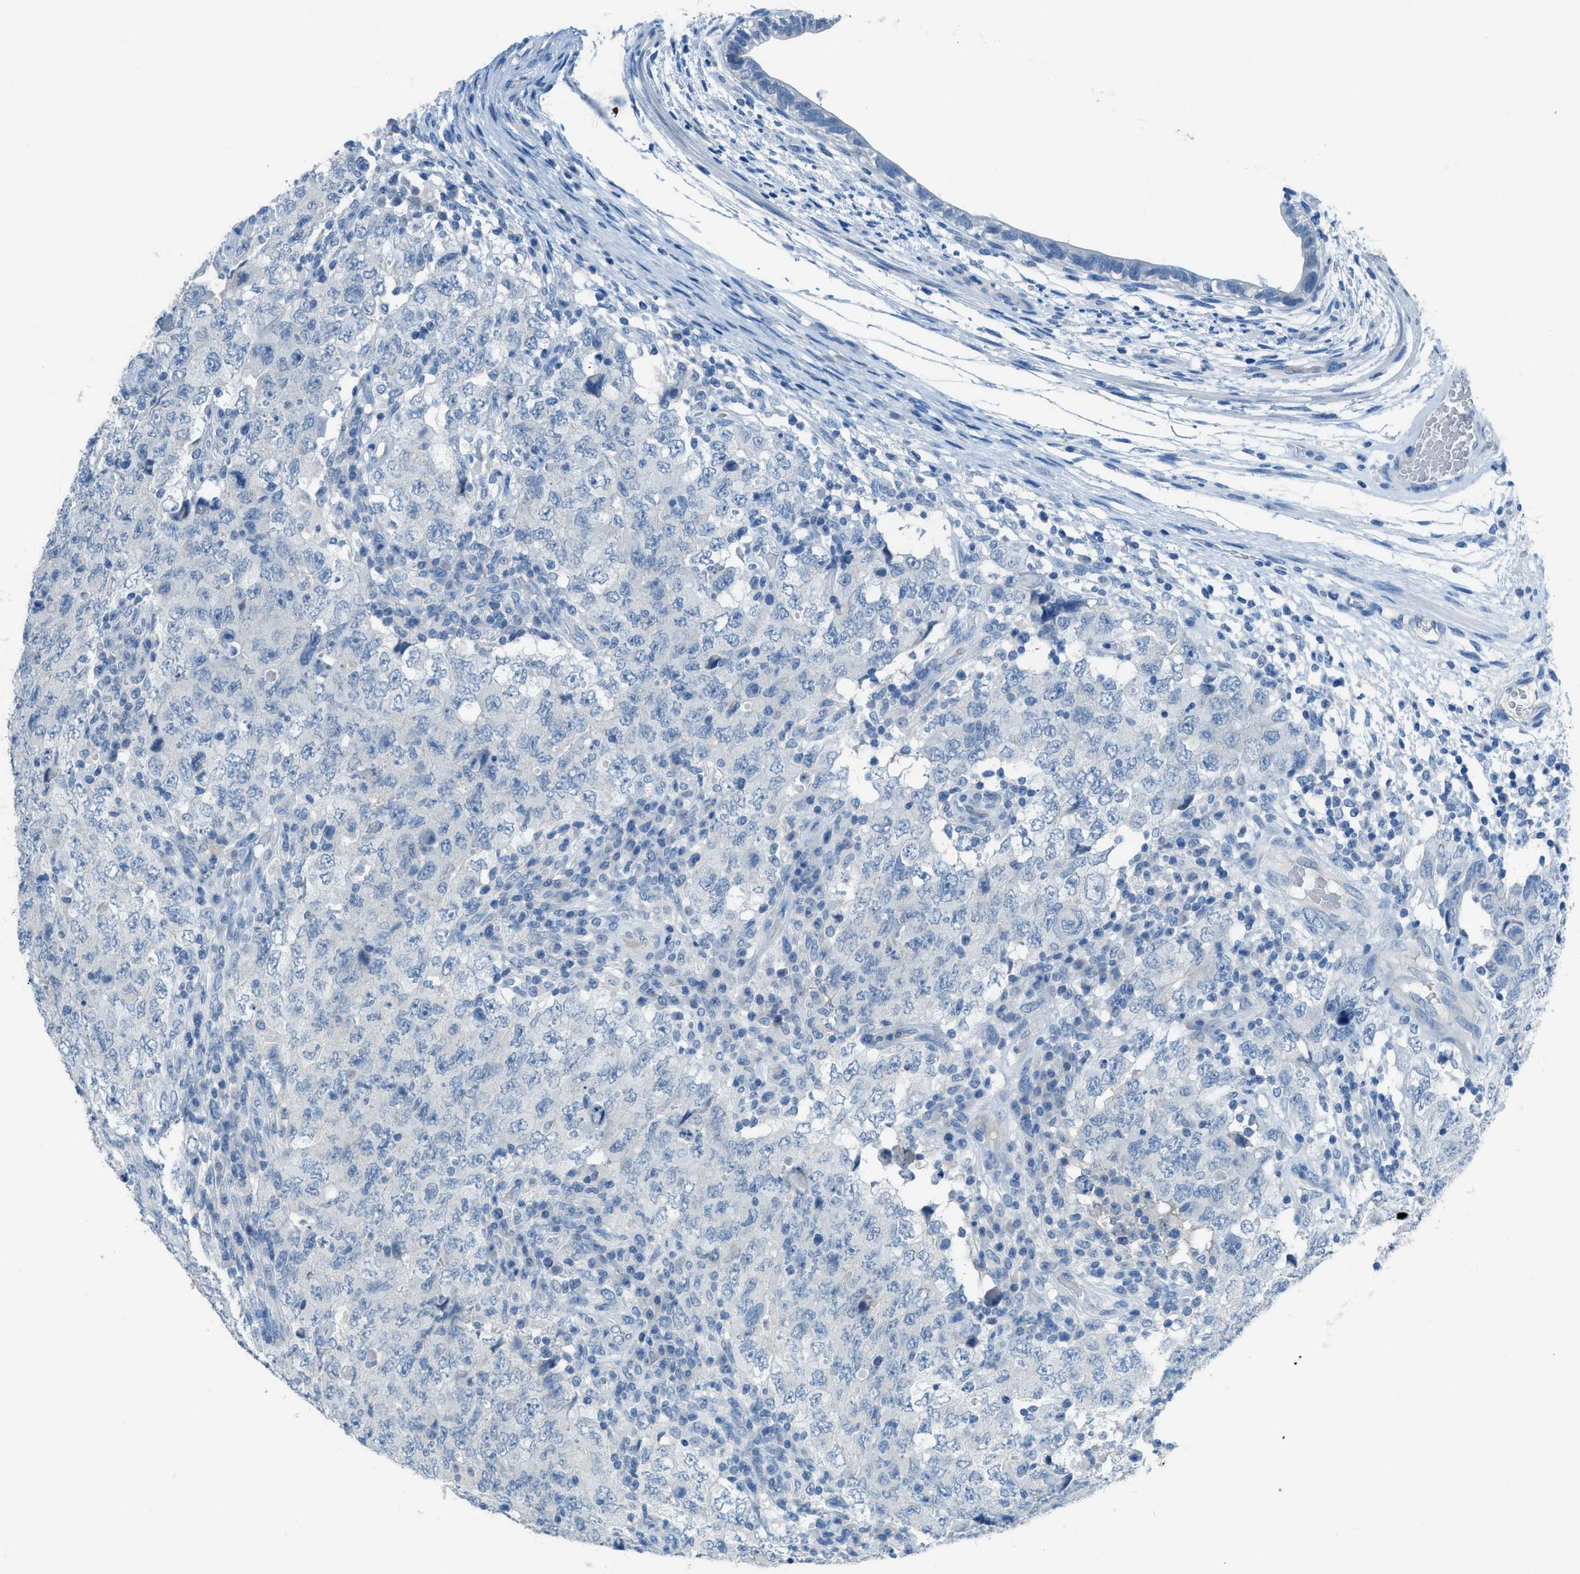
{"staining": {"intensity": "negative", "quantity": "none", "location": "none"}, "tissue": "testis cancer", "cell_type": "Tumor cells", "image_type": "cancer", "snomed": [{"axis": "morphology", "description": "Carcinoma, Embryonal, NOS"}, {"axis": "topography", "description": "Testis"}], "caption": "This is a micrograph of immunohistochemistry (IHC) staining of embryonal carcinoma (testis), which shows no expression in tumor cells. (DAB (3,3'-diaminobenzidine) IHC, high magnification).", "gene": "ACAN", "patient": {"sex": "male", "age": 26}}